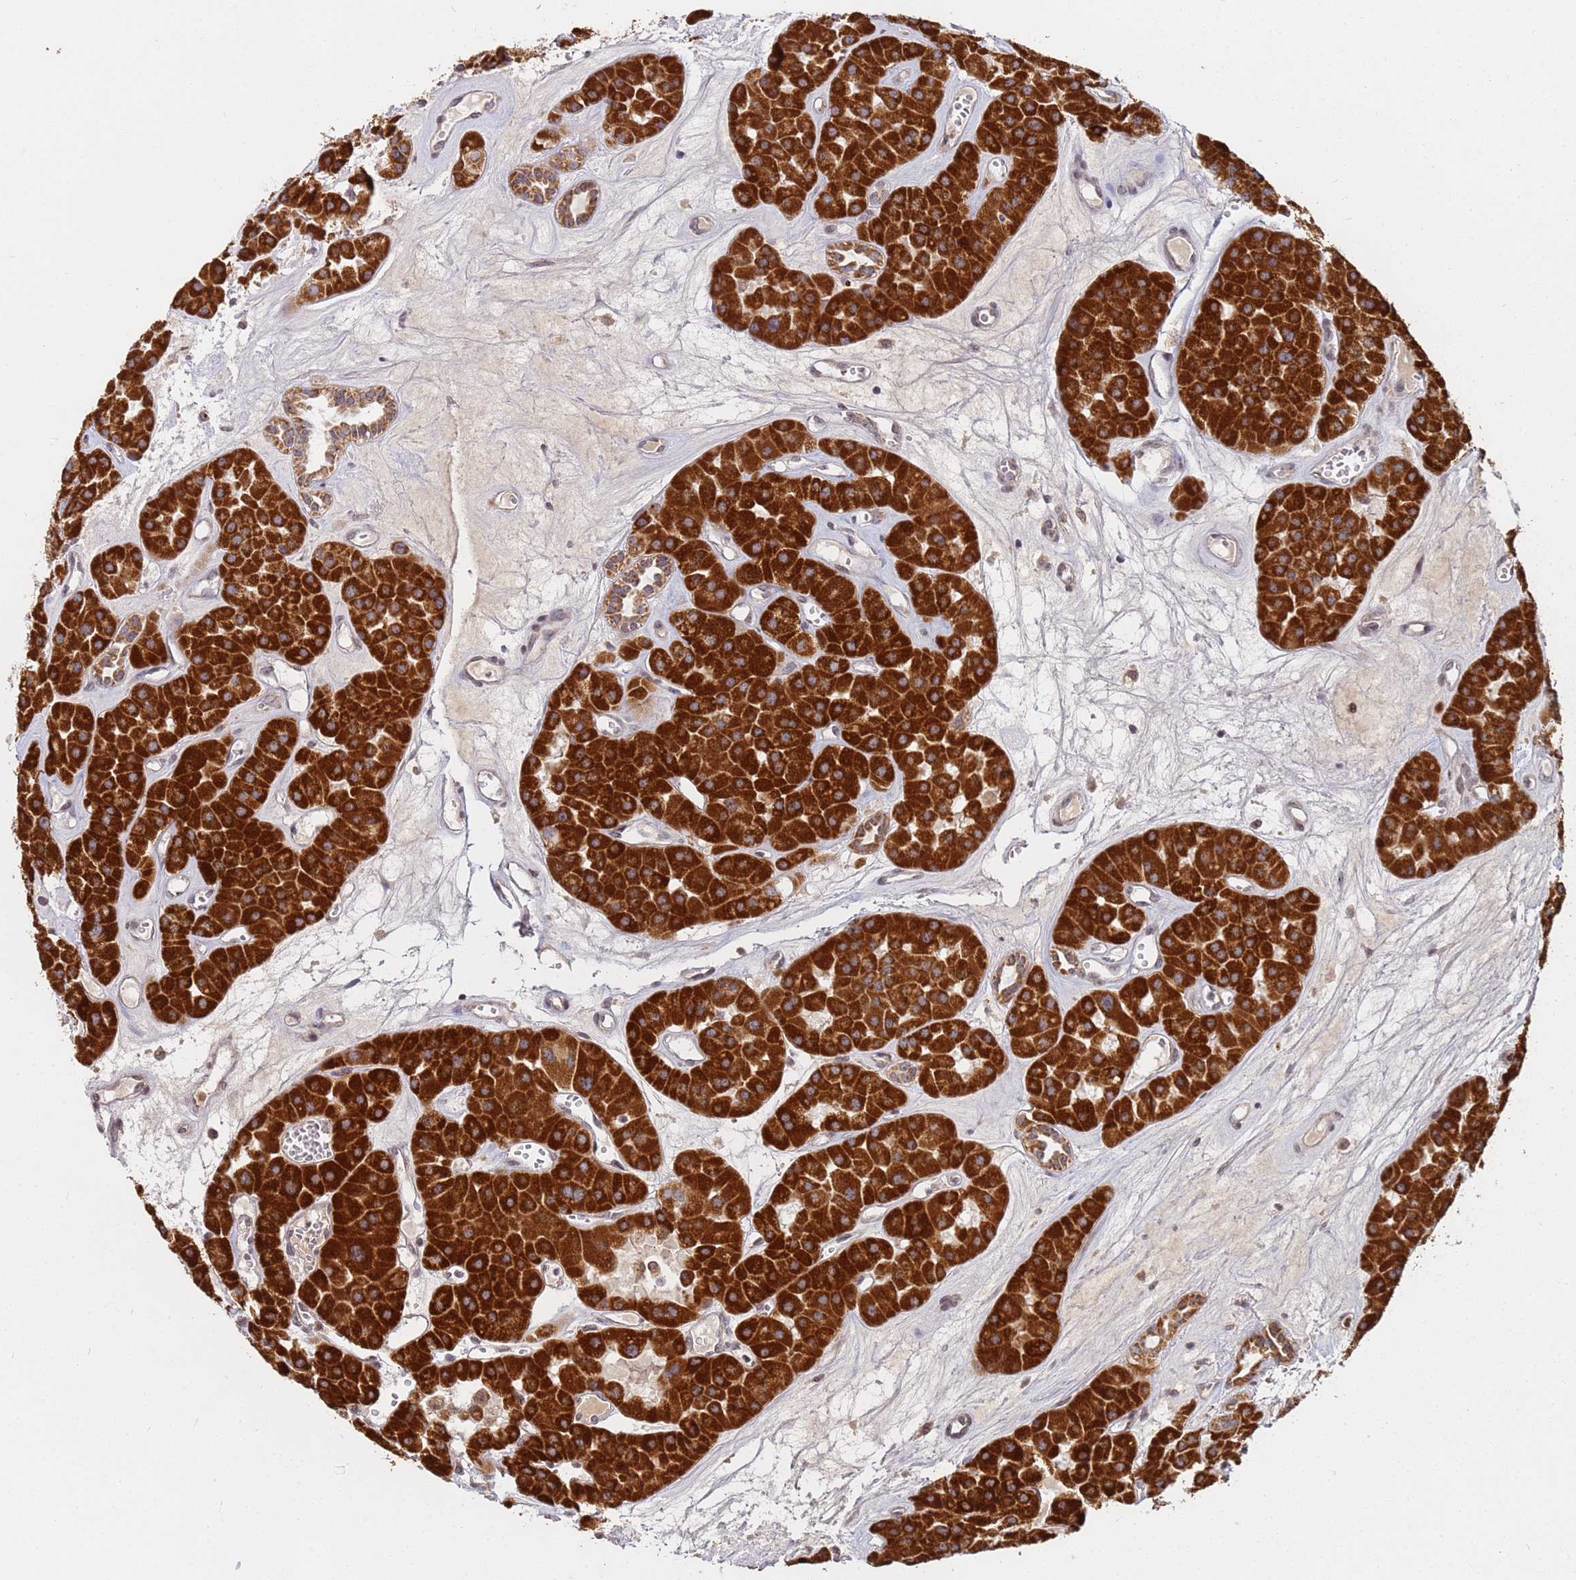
{"staining": {"intensity": "strong", "quantity": ">75%", "location": "cytoplasmic/membranous"}, "tissue": "renal cancer", "cell_type": "Tumor cells", "image_type": "cancer", "snomed": [{"axis": "morphology", "description": "Carcinoma, NOS"}, {"axis": "topography", "description": "Kidney"}], "caption": "Human renal cancer (carcinoma) stained for a protein (brown) displays strong cytoplasmic/membranous positive positivity in about >75% of tumor cells.", "gene": "UQCRH", "patient": {"sex": "female", "age": 75}}